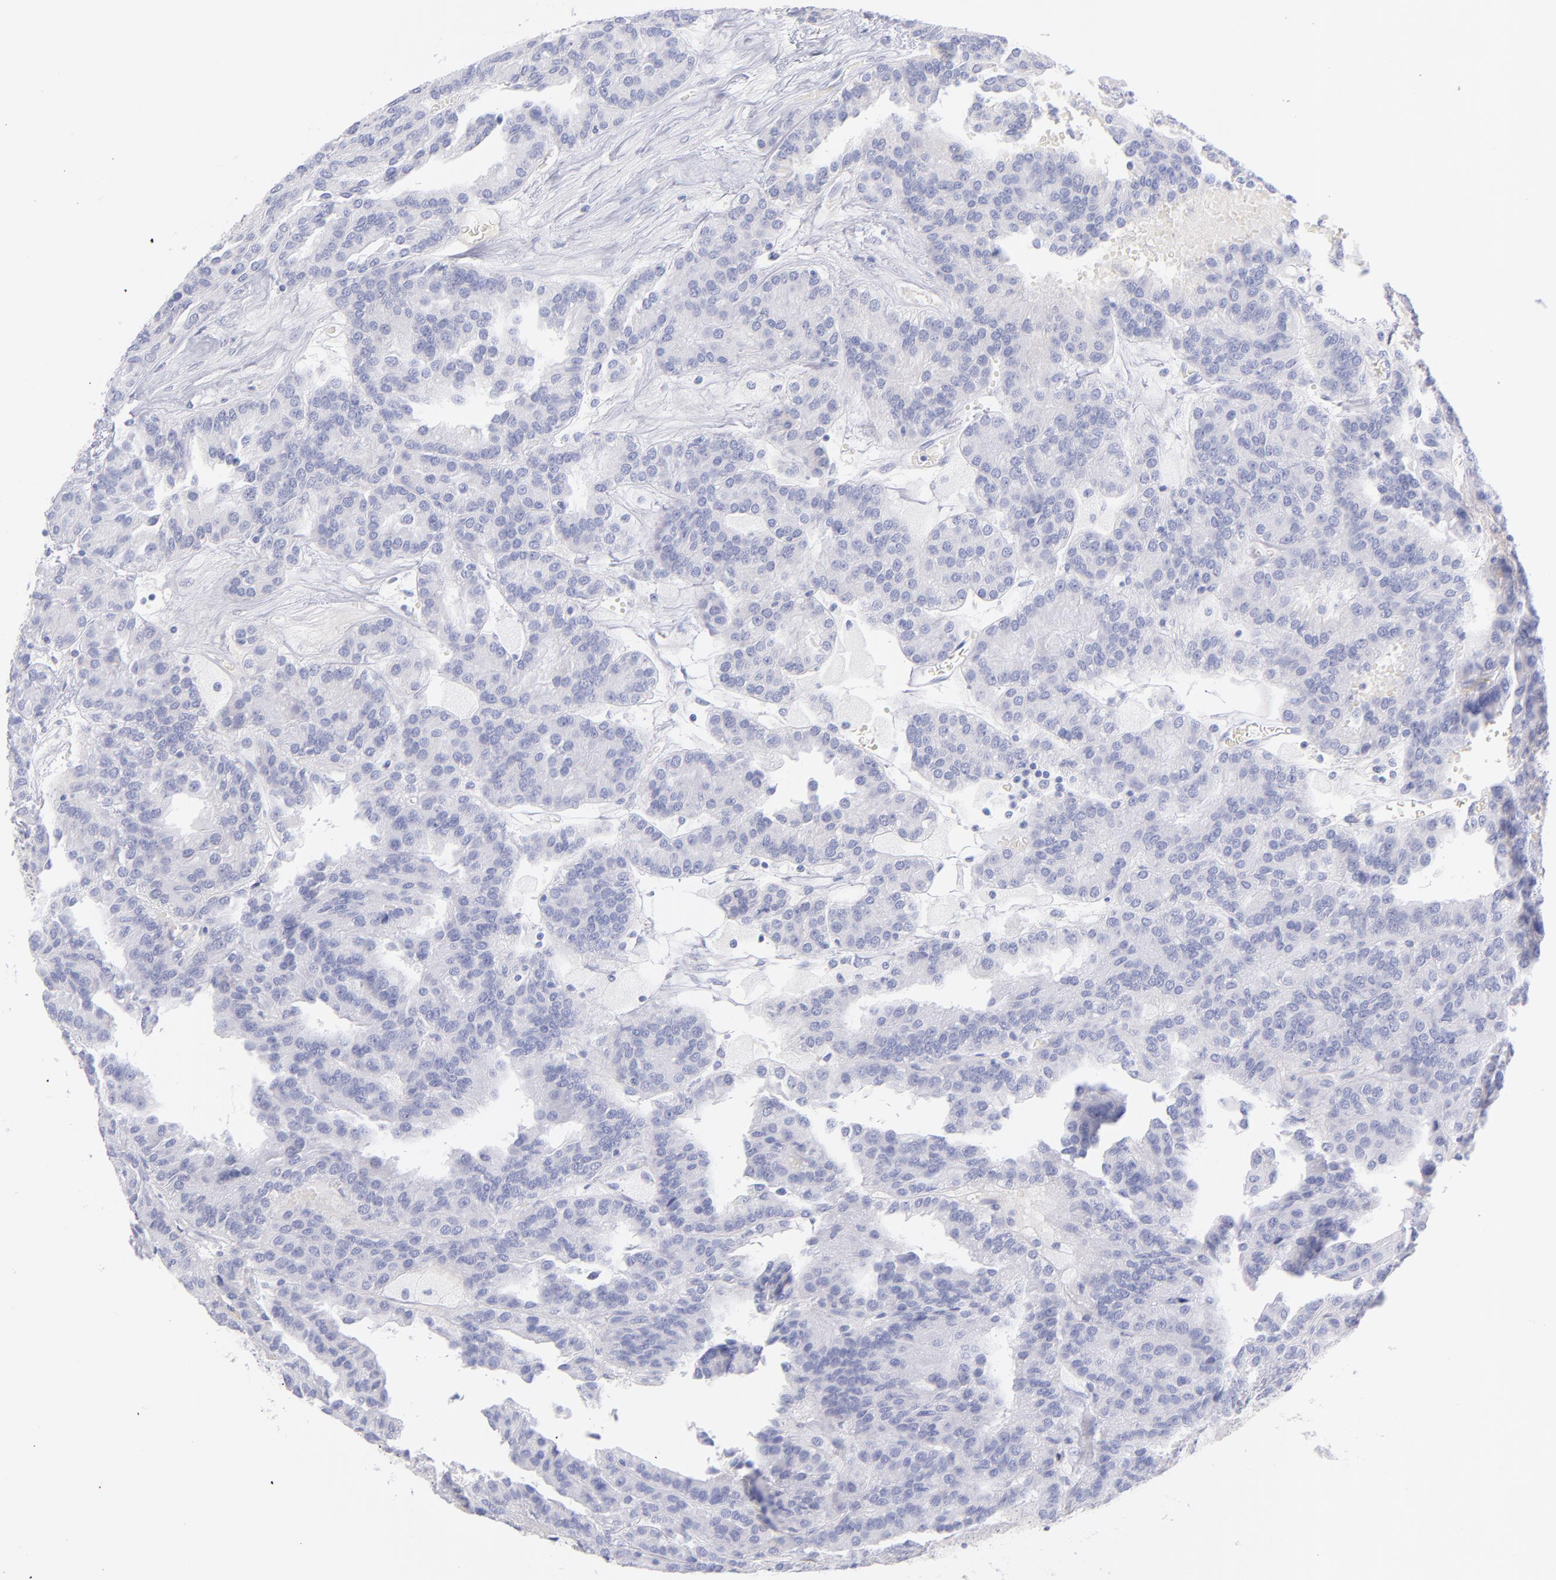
{"staining": {"intensity": "negative", "quantity": "none", "location": "none"}, "tissue": "renal cancer", "cell_type": "Tumor cells", "image_type": "cancer", "snomed": [{"axis": "morphology", "description": "Adenocarcinoma, NOS"}, {"axis": "topography", "description": "Kidney"}], "caption": "Immunohistochemical staining of adenocarcinoma (renal) reveals no significant expression in tumor cells.", "gene": "HP", "patient": {"sex": "male", "age": 46}}